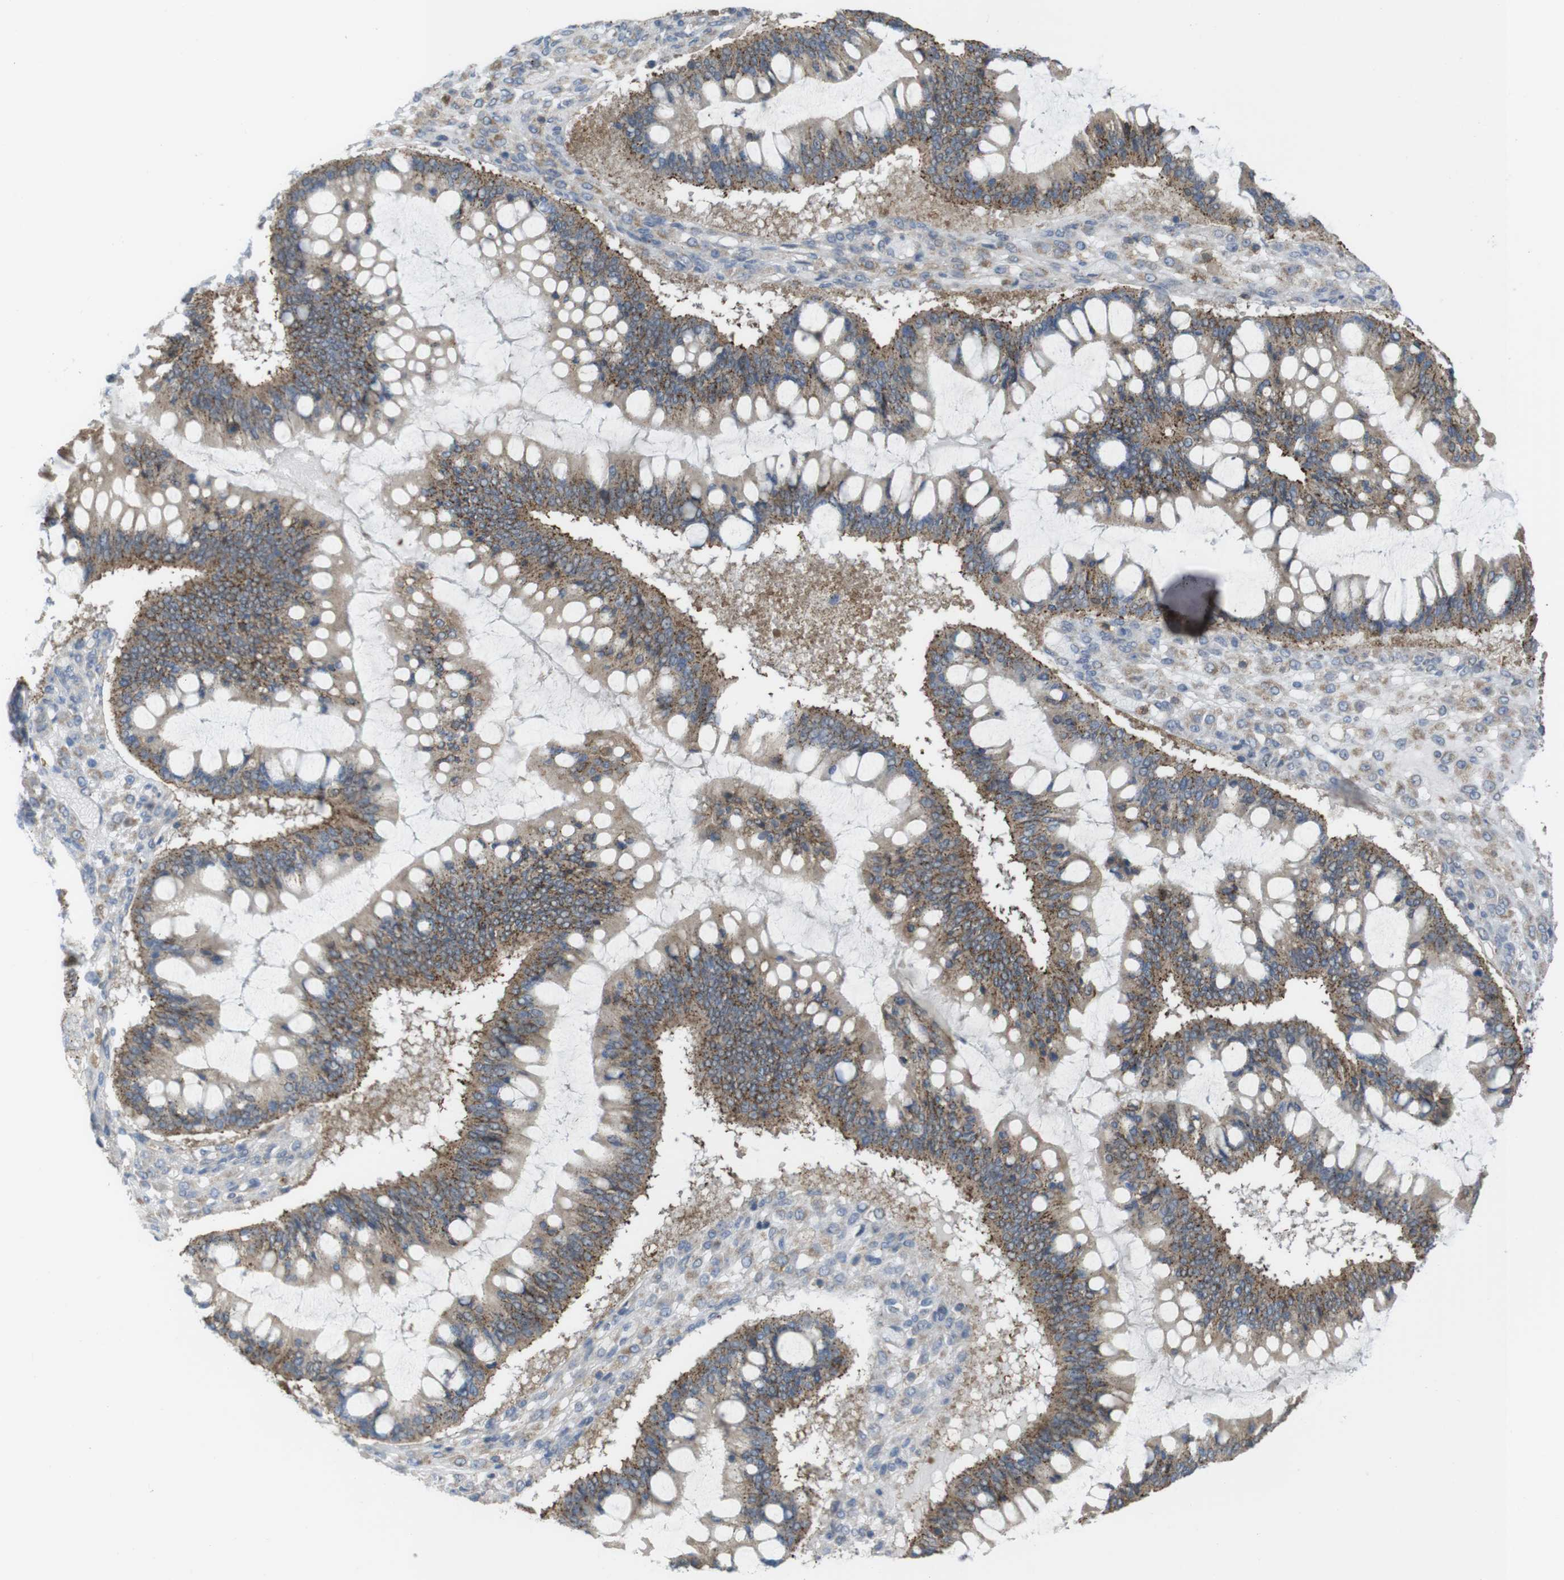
{"staining": {"intensity": "moderate", "quantity": ">75%", "location": "cytoplasmic/membranous"}, "tissue": "ovarian cancer", "cell_type": "Tumor cells", "image_type": "cancer", "snomed": [{"axis": "morphology", "description": "Cystadenocarcinoma, mucinous, NOS"}, {"axis": "topography", "description": "Ovary"}], "caption": "Ovarian mucinous cystadenocarcinoma stained for a protein (brown) shows moderate cytoplasmic/membranous positive staining in approximately >75% of tumor cells.", "gene": "PRKCD", "patient": {"sex": "female", "age": 73}}